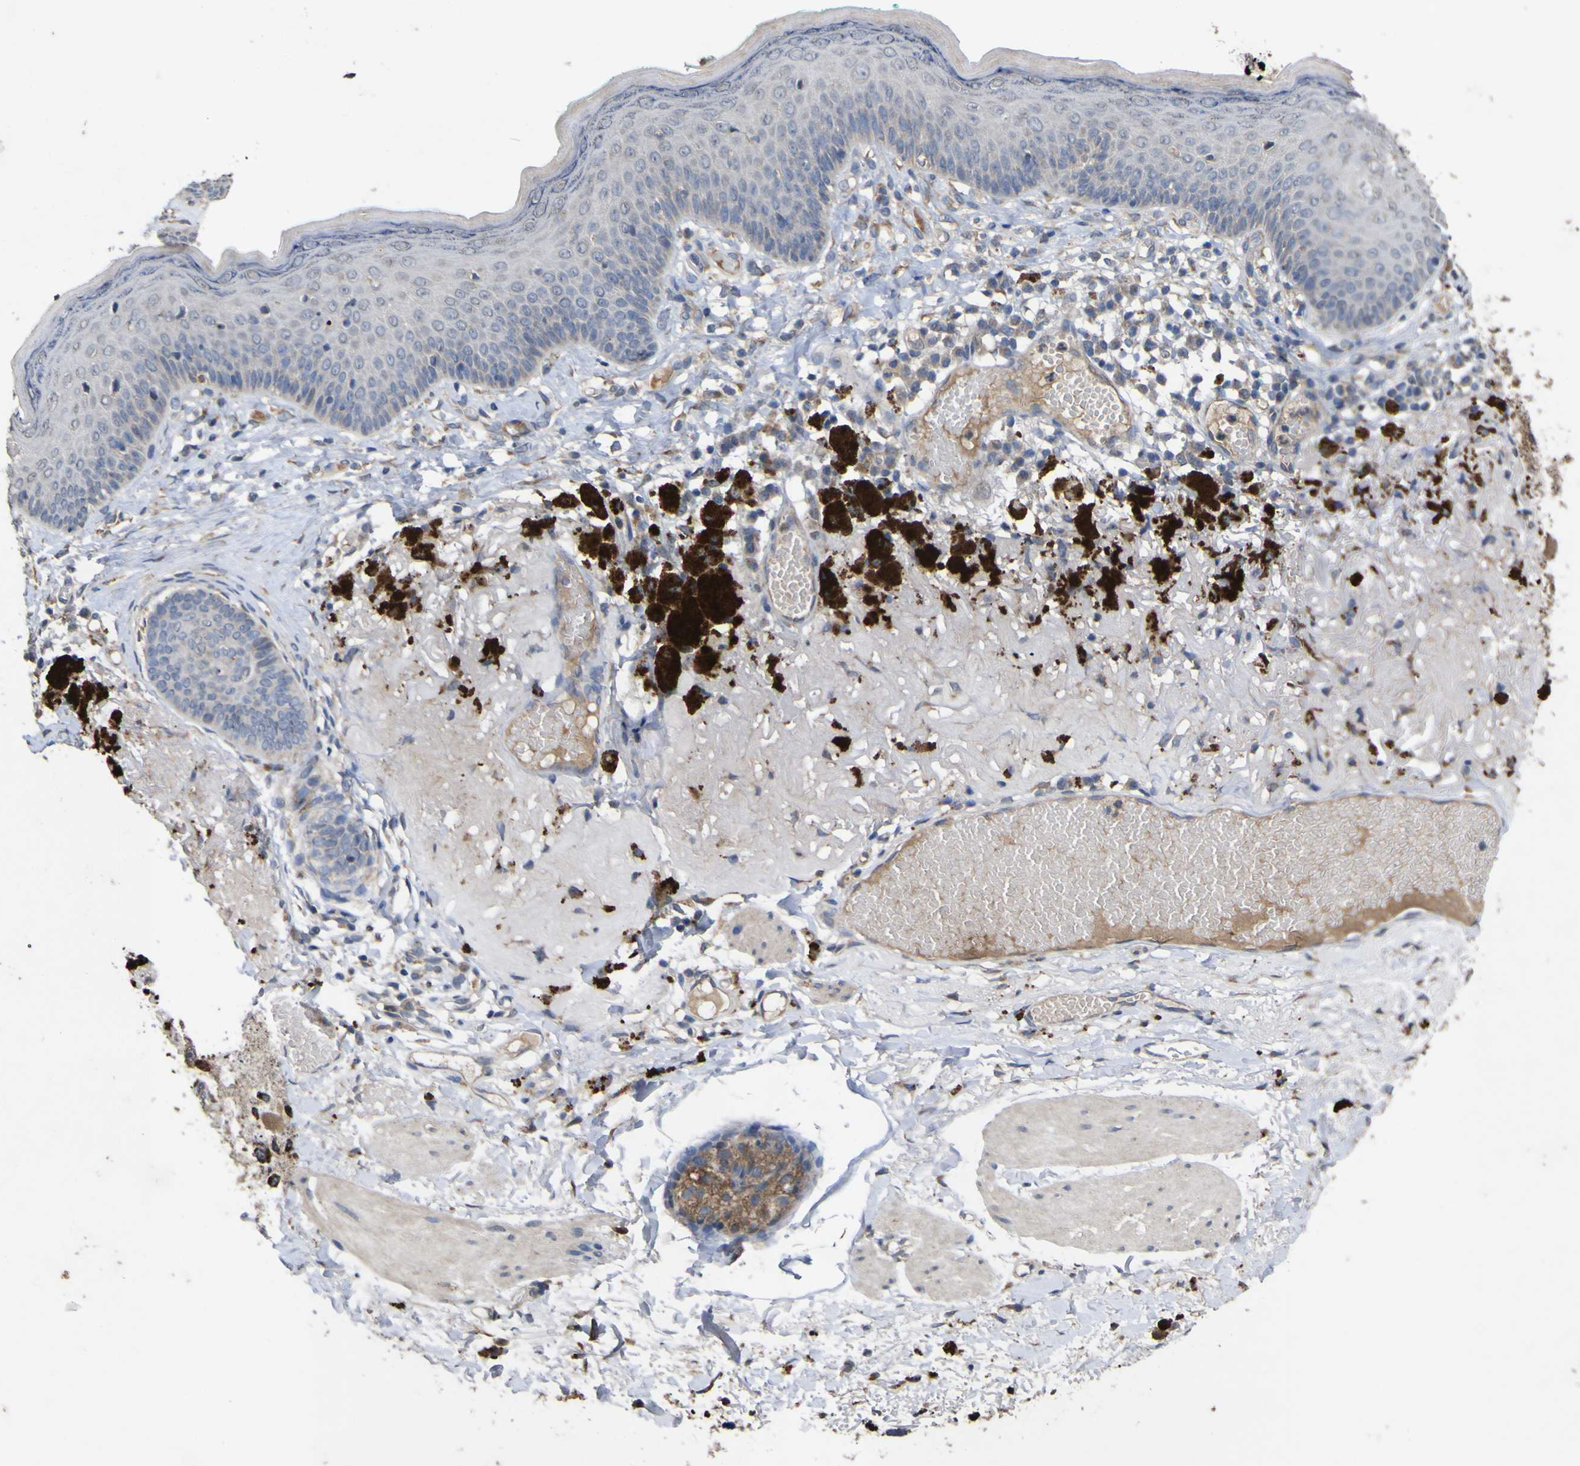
{"staining": {"intensity": "weak", "quantity": "<25%", "location": "cytoplasmic/membranous"}, "tissue": "melanoma", "cell_type": "Tumor cells", "image_type": "cancer", "snomed": [{"axis": "morphology", "description": "Malignant melanoma in situ"}, {"axis": "morphology", "description": "Malignant melanoma, NOS"}, {"axis": "topography", "description": "Skin"}], "caption": "IHC of malignant melanoma shows no staining in tumor cells.", "gene": "IRAK2", "patient": {"sex": "female", "age": 88}}